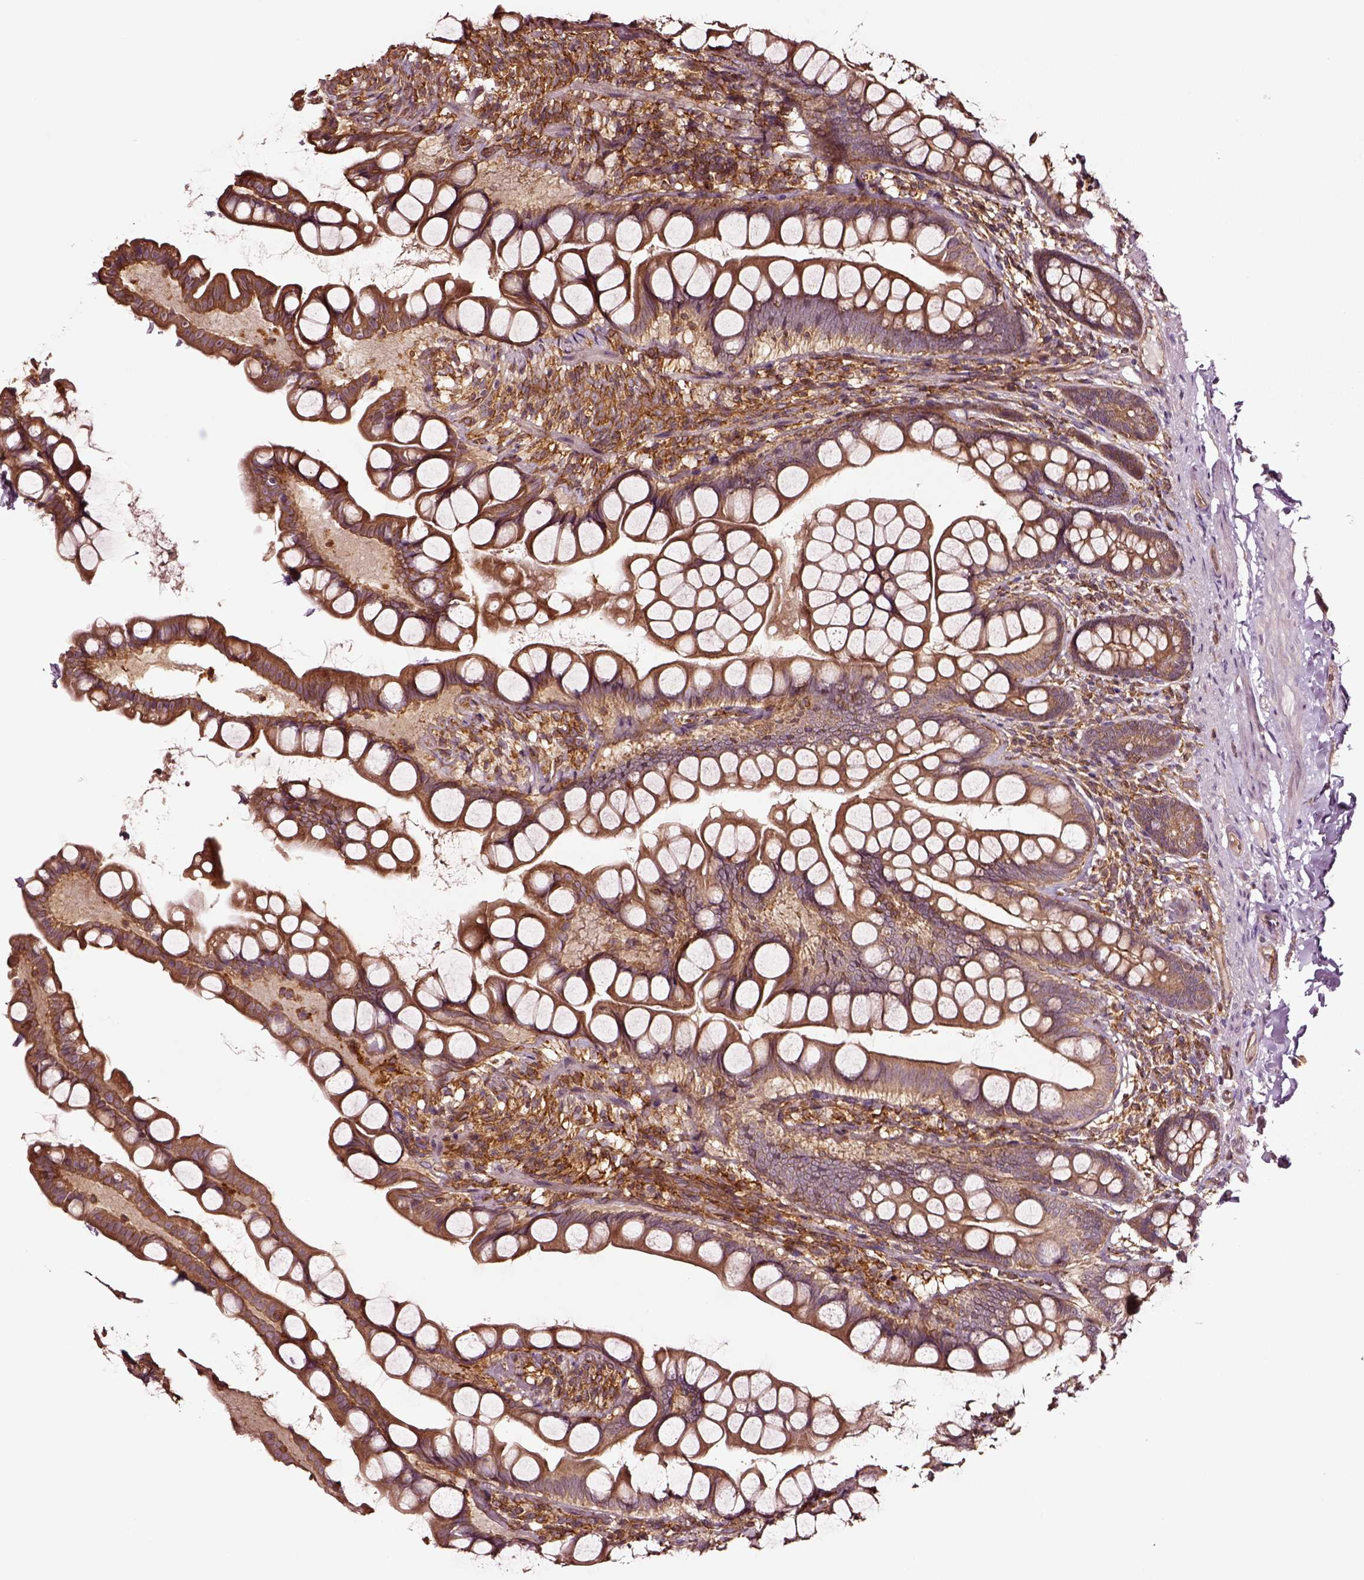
{"staining": {"intensity": "moderate", "quantity": ">75%", "location": "cytoplasmic/membranous"}, "tissue": "small intestine", "cell_type": "Glandular cells", "image_type": "normal", "snomed": [{"axis": "morphology", "description": "Normal tissue, NOS"}, {"axis": "topography", "description": "Small intestine"}], "caption": "Protein expression analysis of unremarkable small intestine displays moderate cytoplasmic/membranous expression in approximately >75% of glandular cells.", "gene": "RASSF5", "patient": {"sex": "male", "age": 70}}